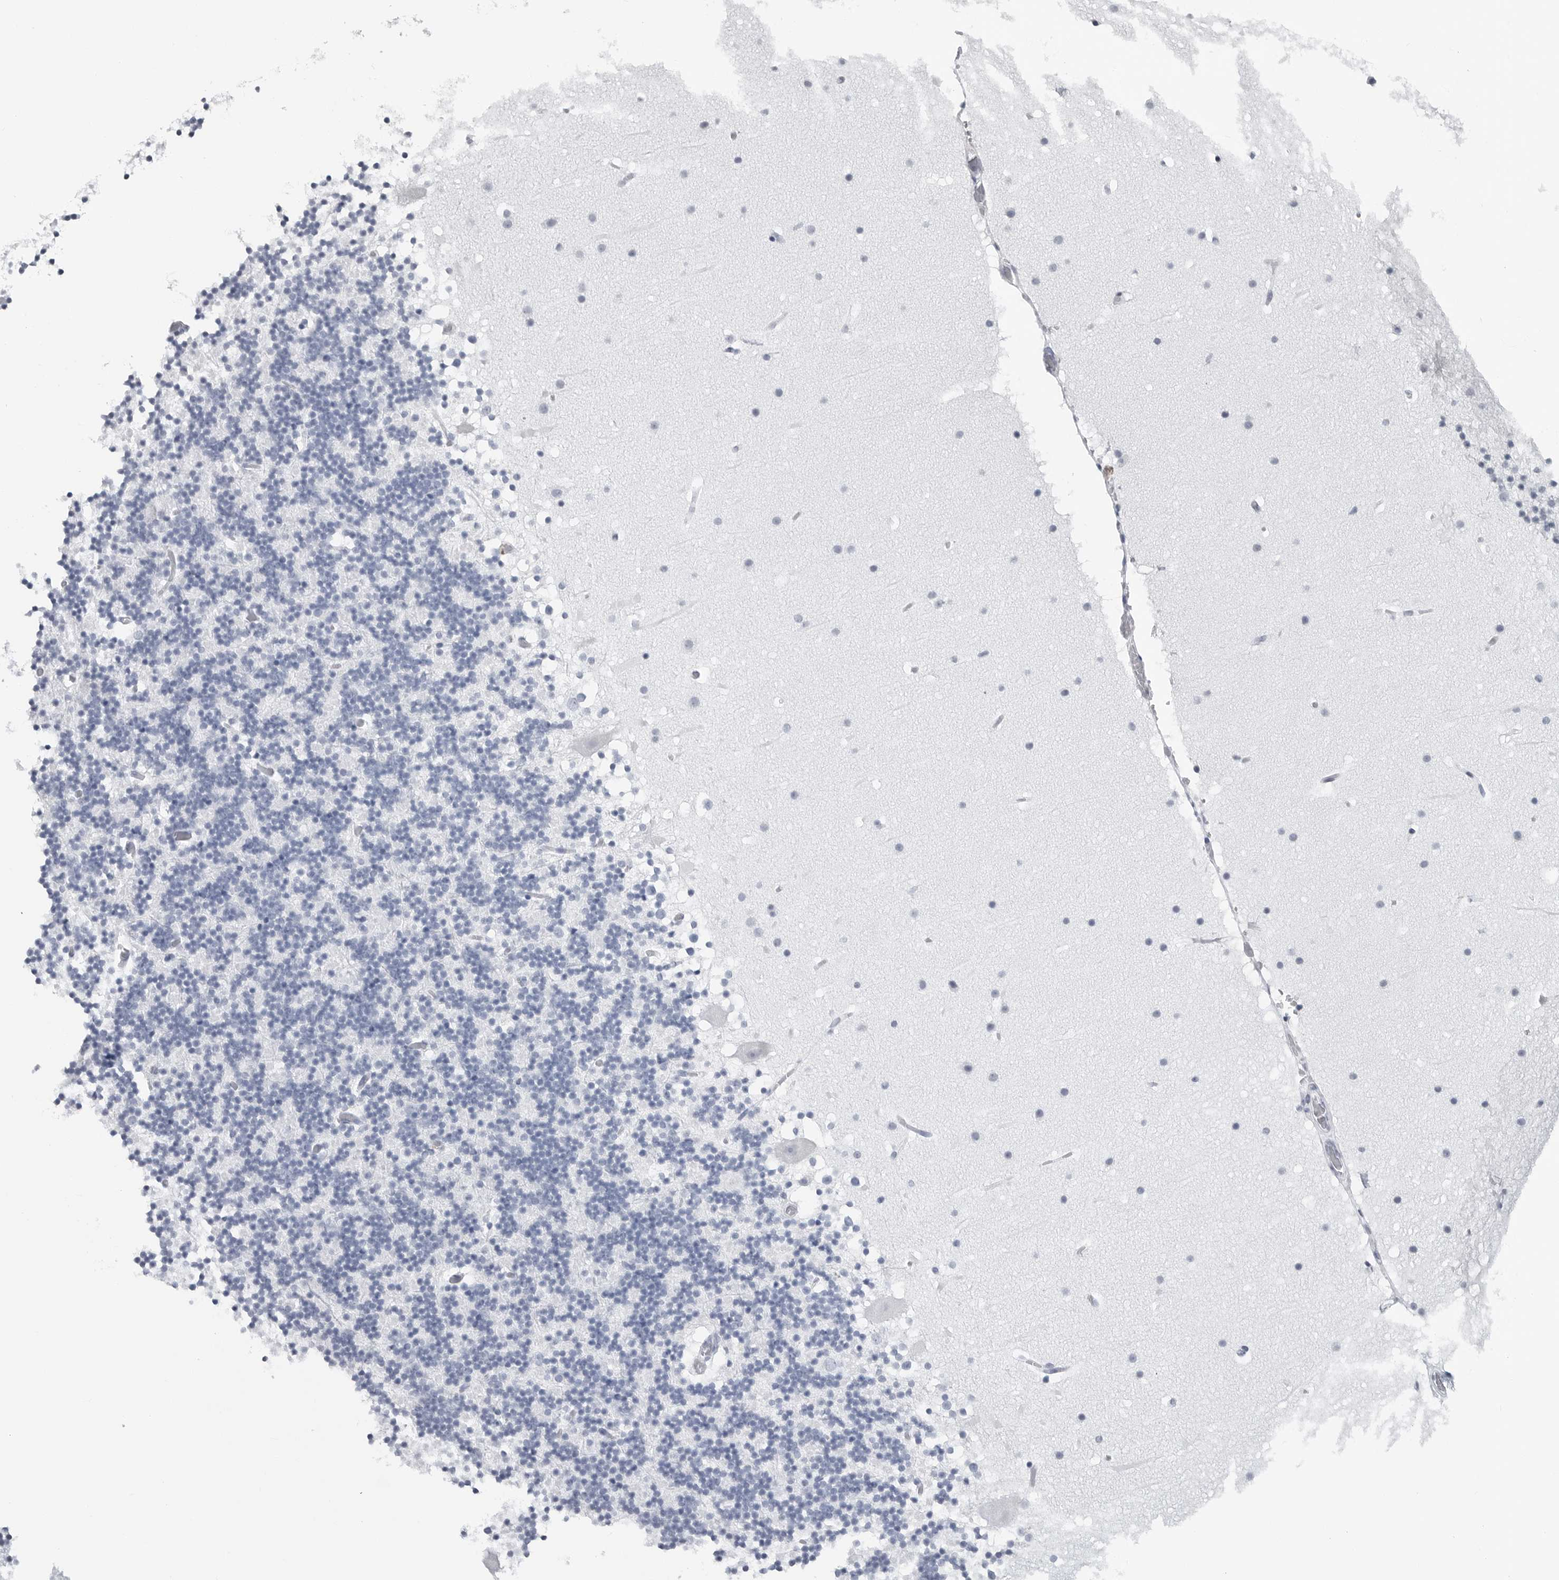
{"staining": {"intensity": "negative", "quantity": "none", "location": "none"}, "tissue": "cerebellum", "cell_type": "Cells in granular layer", "image_type": "normal", "snomed": [{"axis": "morphology", "description": "Normal tissue, NOS"}, {"axis": "topography", "description": "Cerebellum"}], "caption": "This image is of normal cerebellum stained with immunohistochemistry (IHC) to label a protein in brown with the nuclei are counter-stained blue. There is no staining in cells in granular layer. The staining was performed using DAB (3,3'-diaminobenzidine) to visualize the protein expression in brown, while the nuclei were stained in blue with hematoxylin (Magnification: 20x).", "gene": "CSH1", "patient": {"sex": "male", "age": 57}}